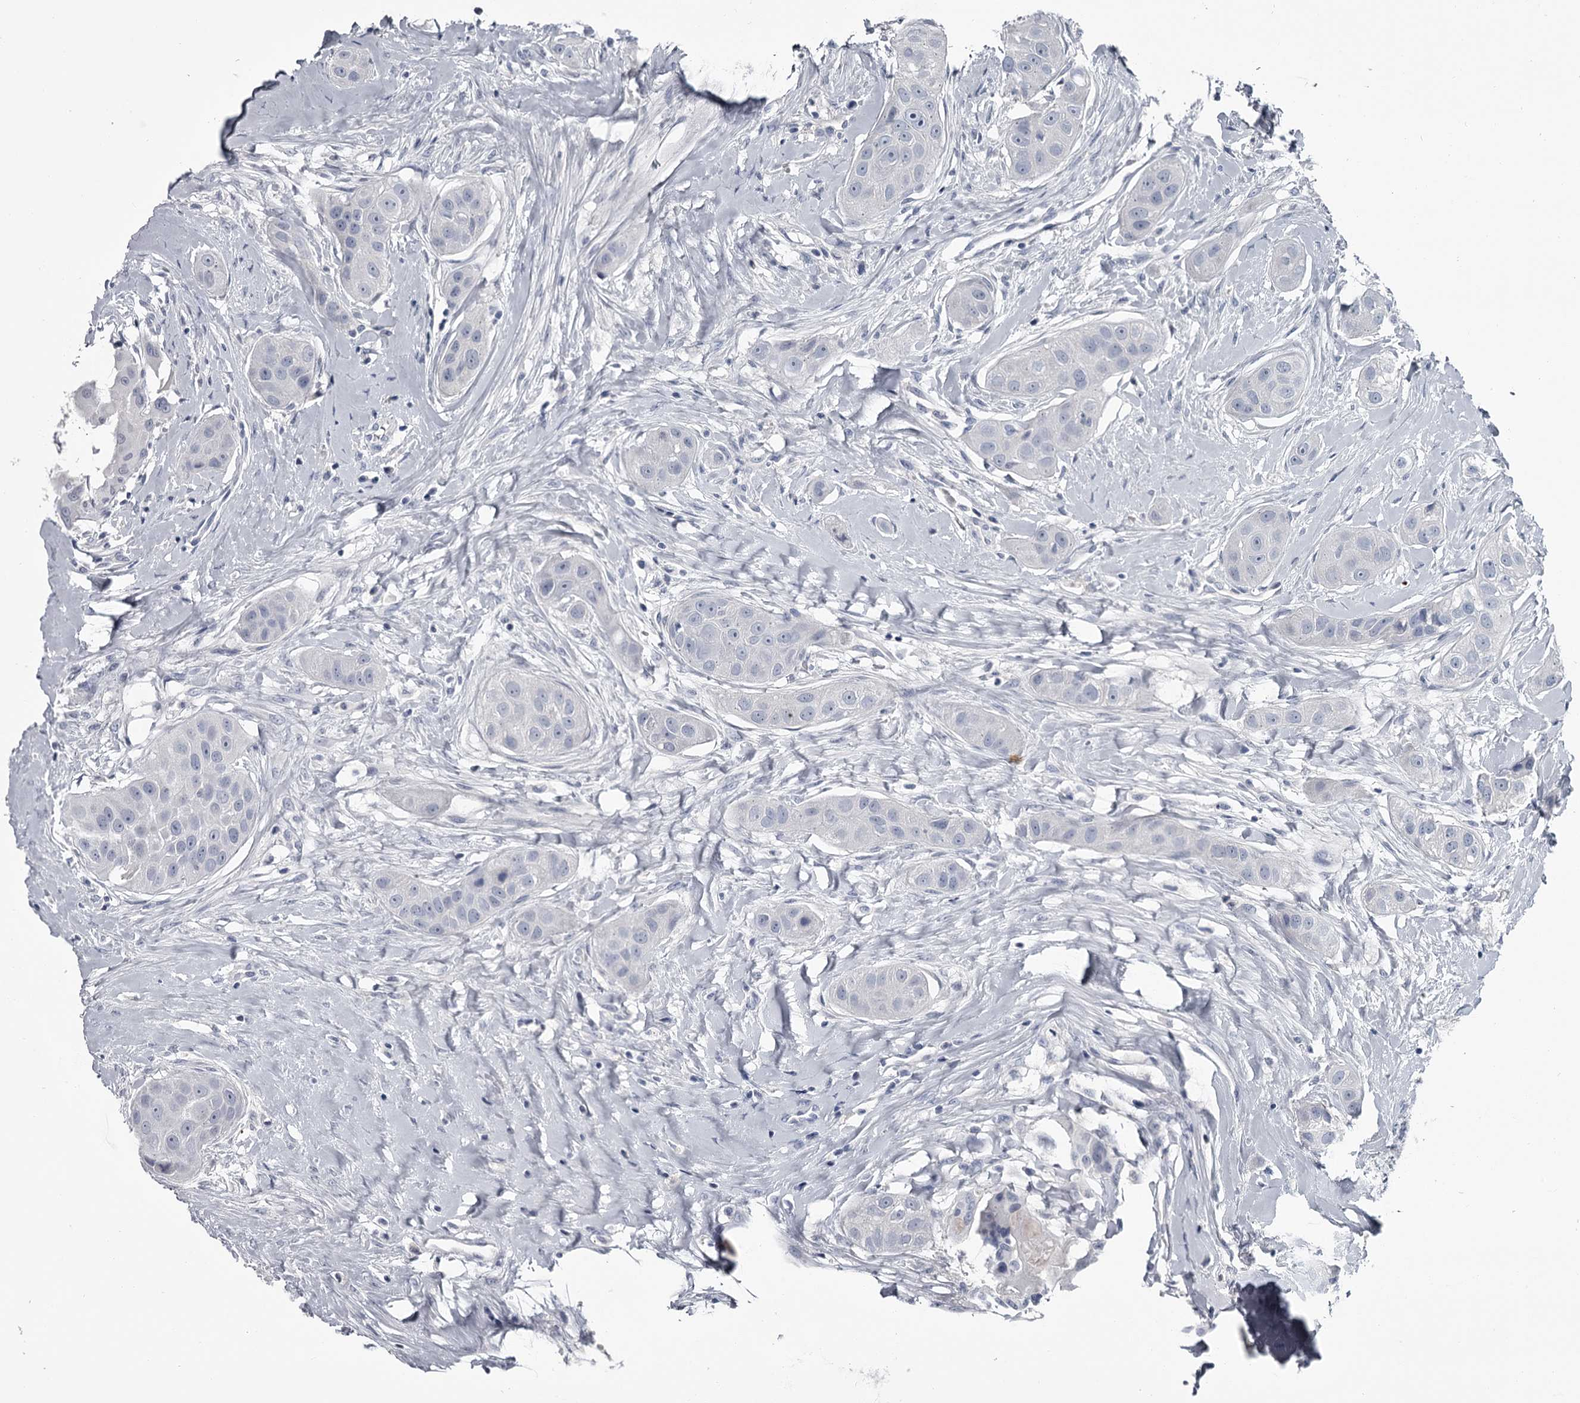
{"staining": {"intensity": "negative", "quantity": "none", "location": "none"}, "tissue": "head and neck cancer", "cell_type": "Tumor cells", "image_type": "cancer", "snomed": [{"axis": "morphology", "description": "Normal tissue, NOS"}, {"axis": "morphology", "description": "Squamous cell carcinoma, NOS"}, {"axis": "topography", "description": "Skeletal muscle"}, {"axis": "topography", "description": "Head-Neck"}], "caption": "Protein analysis of head and neck cancer demonstrates no significant staining in tumor cells.", "gene": "DAO", "patient": {"sex": "male", "age": 51}}